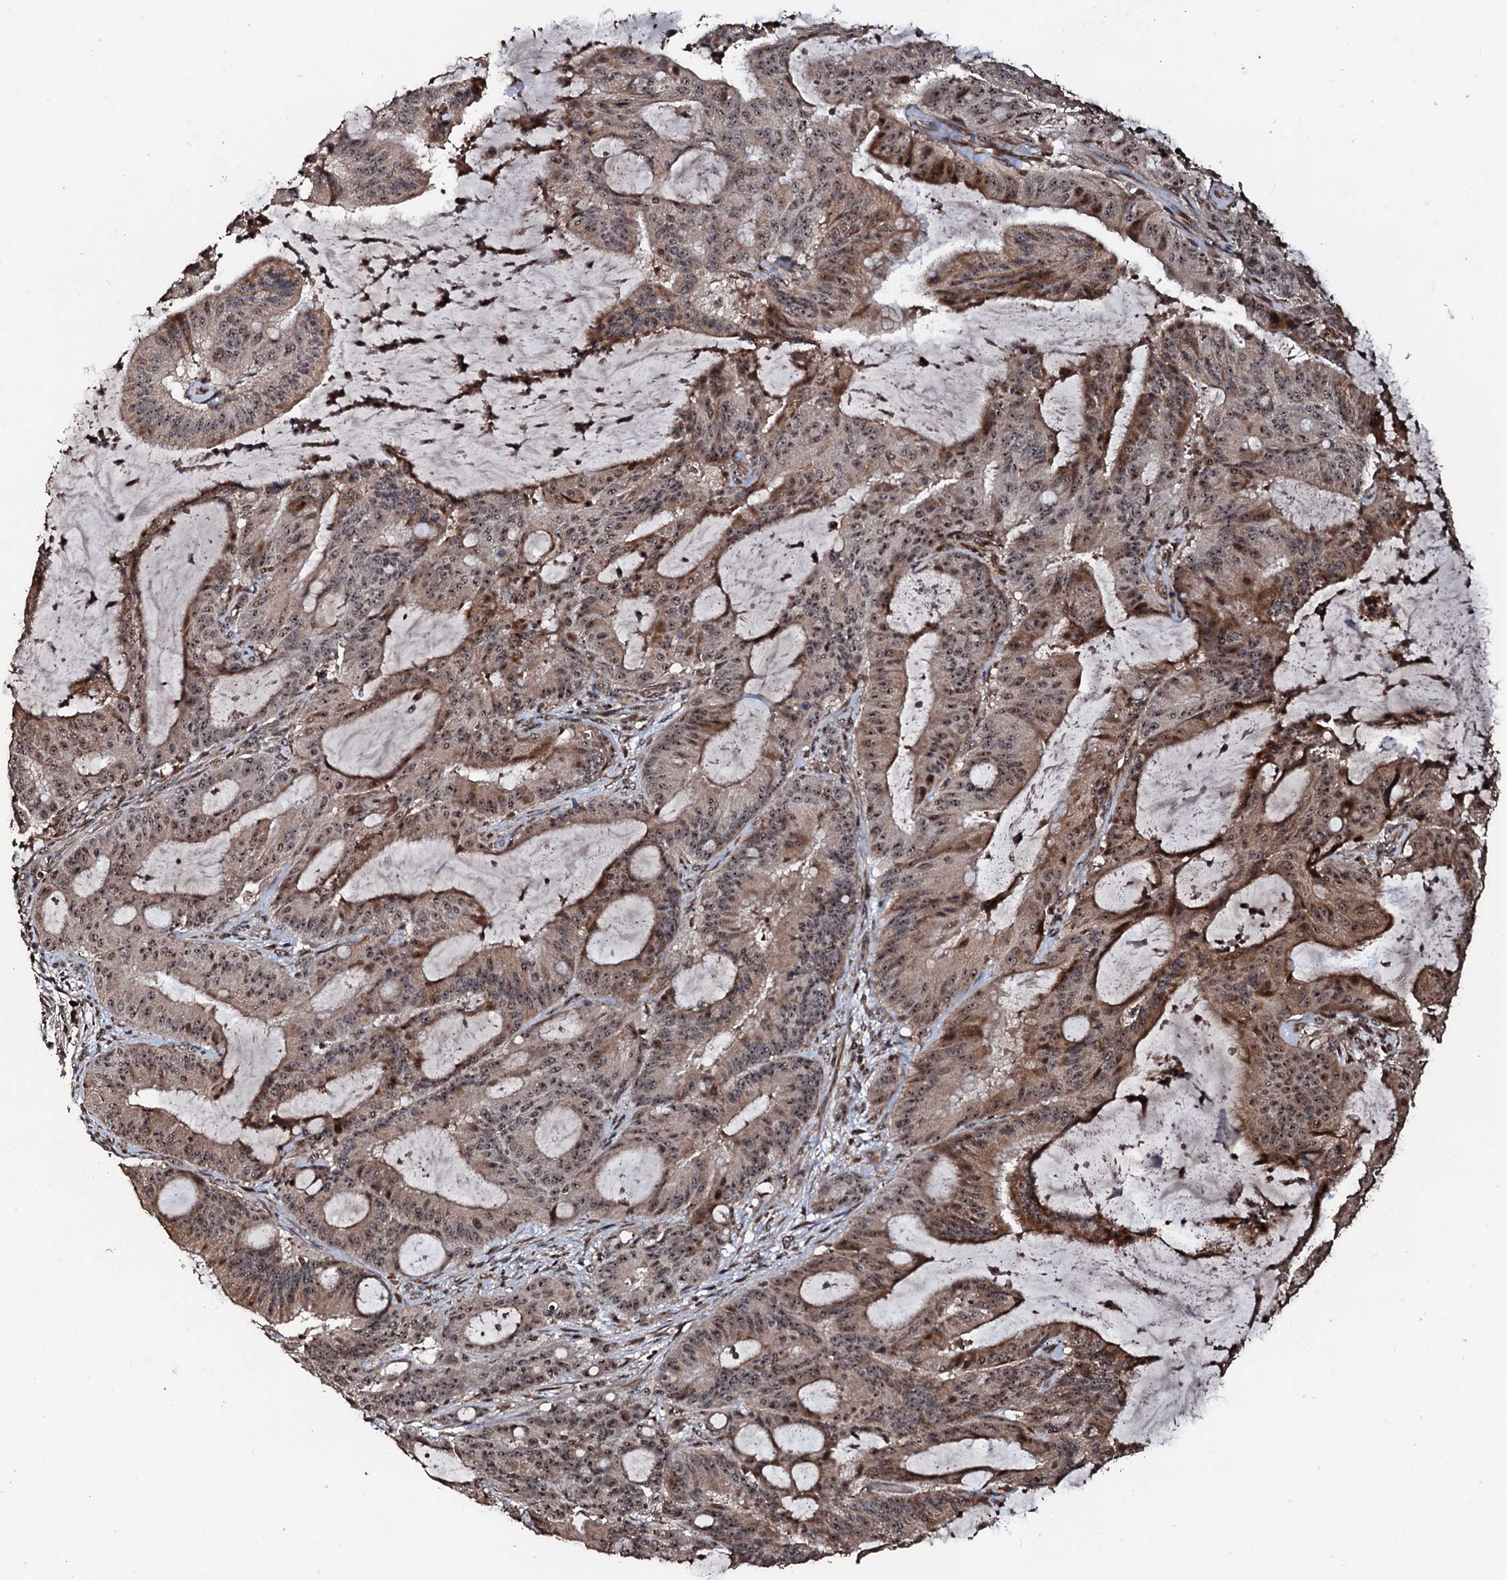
{"staining": {"intensity": "moderate", "quantity": ">75%", "location": "nuclear"}, "tissue": "liver cancer", "cell_type": "Tumor cells", "image_type": "cancer", "snomed": [{"axis": "morphology", "description": "Normal tissue, NOS"}, {"axis": "morphology", "description": "Cholangiocarcinoma"}, {"axis": "topography", "description": "Liver"}, {"axis": "topography", "description": "Peripheral nerve tissue"}], "caption": "This micrograph demonstrates cholangiocarcinoma (liver) stained with immunohistochemistry to label a protein in brown. The nuclear of tumor cells show moderate positivity for the protein. Nuclei are counter-stained blue.", "gene": "SUPT7L", "patient": {"sex": "female", "age": 73}}